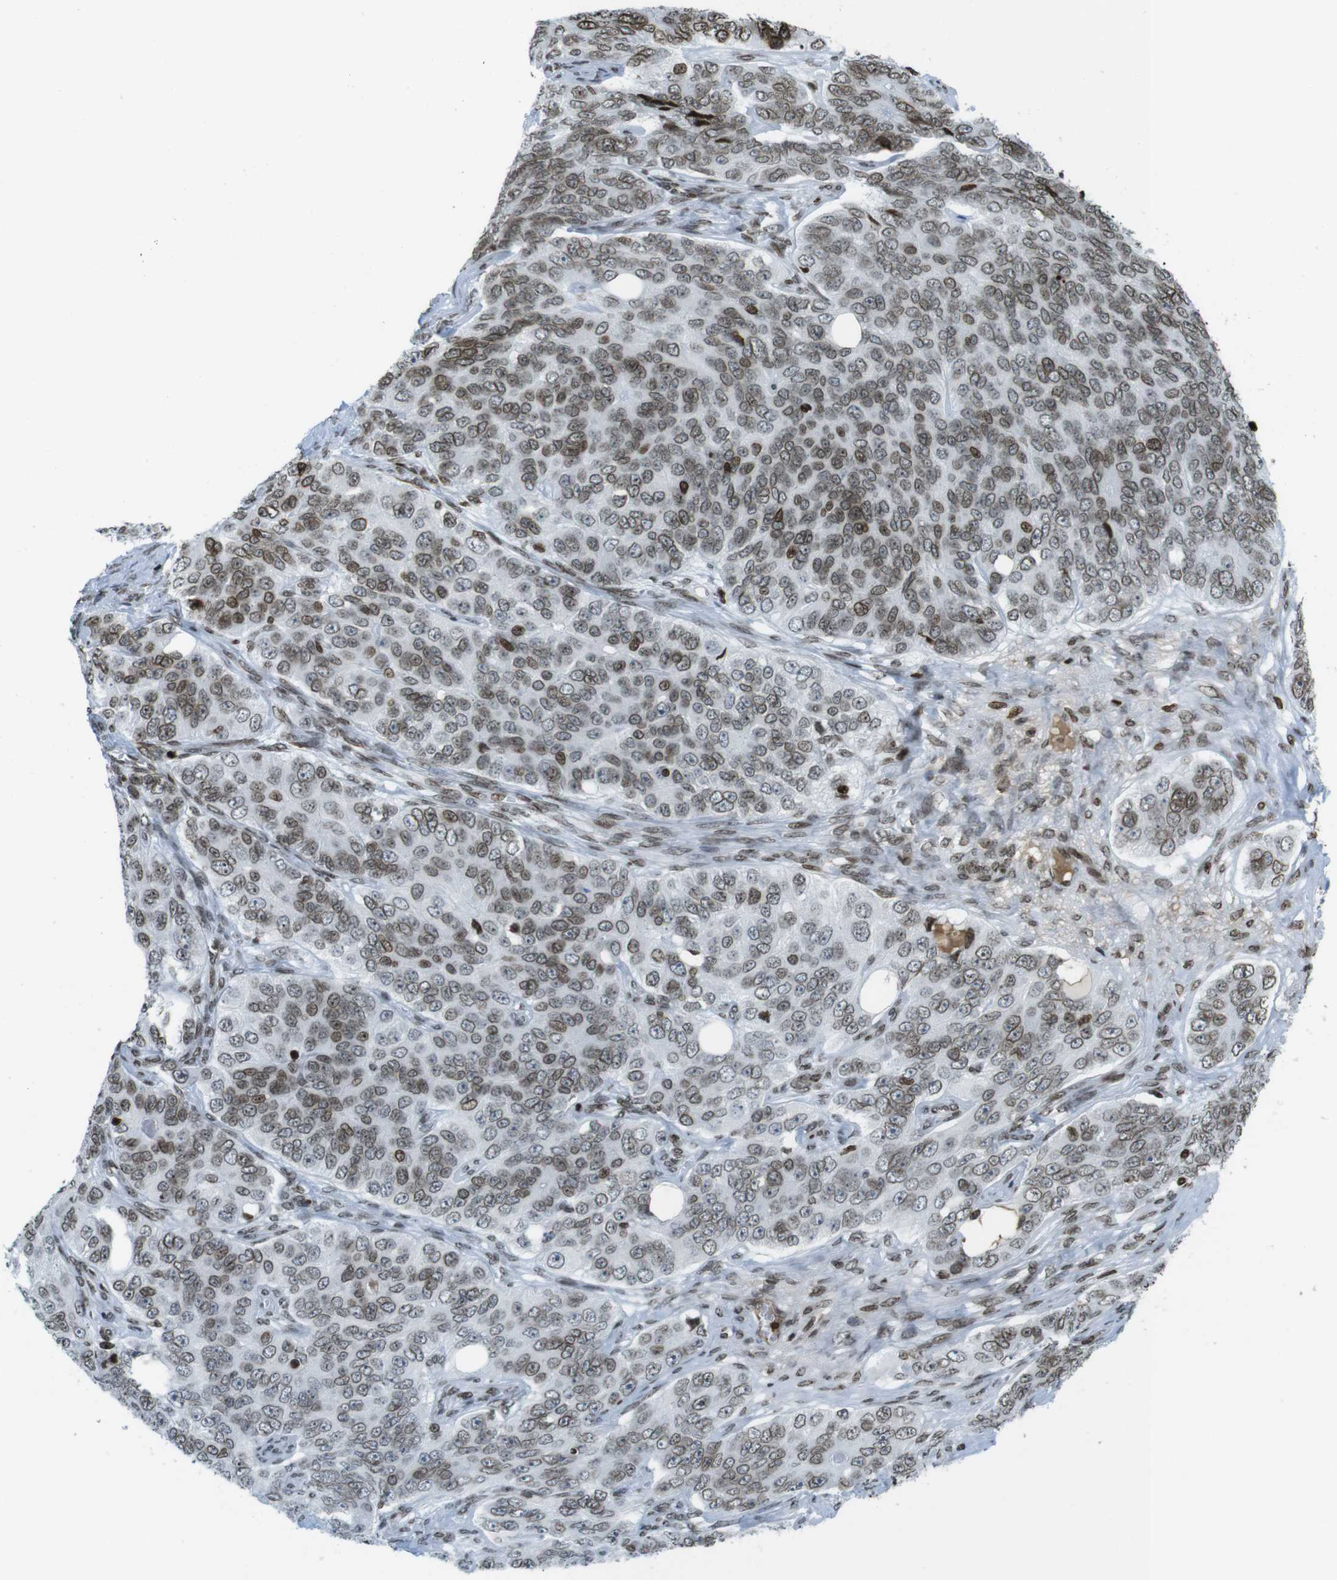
{"staining": {"intensity": "moderate", "quantity": ">75%", "location": "nuclear"}, "tissue": "ovarian cancer", "cell_type": "Tumor cells", "image_type": "cancer", "snomed": [{"axis": "morphology", "description": "Carcinoma, endometroid"}, {"axis": "topography", "description": "Ovary"}], "caption": "Tumor cells exhibit moderate nuclear positivity in approximately >75% of cells in ovarian cancer (endometroid carcinoma).", "gene": "H2AC8", "patient": {"sex": "female", "age": 51}}